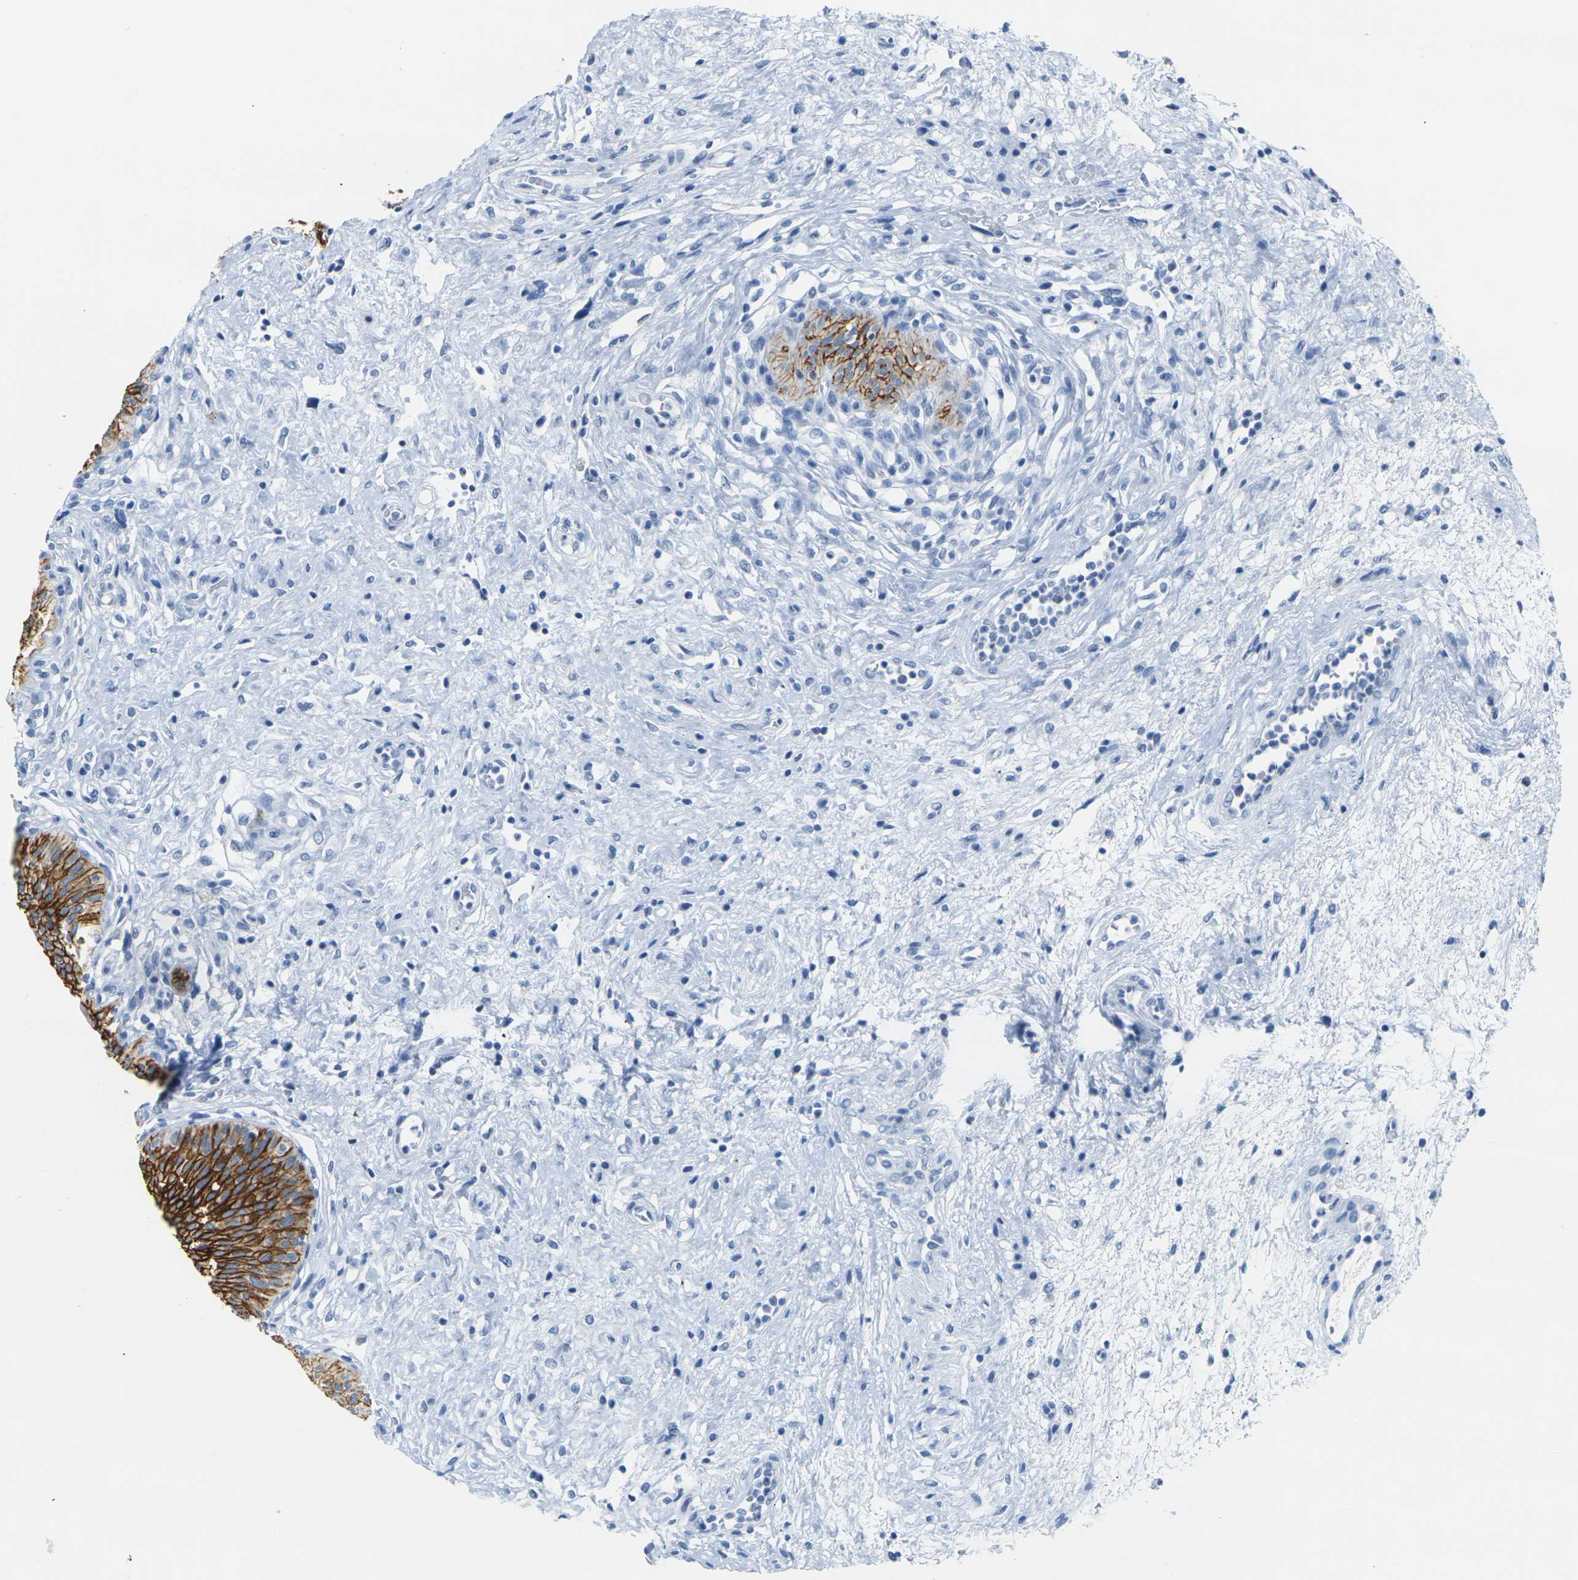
{"staining": {"intensity": "strong", "quantity": ">75%", "location": "cytoplasmic/membranous"}, "tissue": "urinary bladder", "cell_type": "Urothelial cells", "image_type": "normal", "snomed": [{"axis": "morphology", "description": "Normal tissue, NOS"}, {"axis": "topography", "description": "Urinary bladder"}], "caption": "Immunohistochemical staining of normal urinary bladder reveals >75% levels of strong cytoplasmic/membranous protein expression in approximately >75% of urothelial cells.", "gene": "CLDN7", "patient": {"sex": "male", "age": 46}}